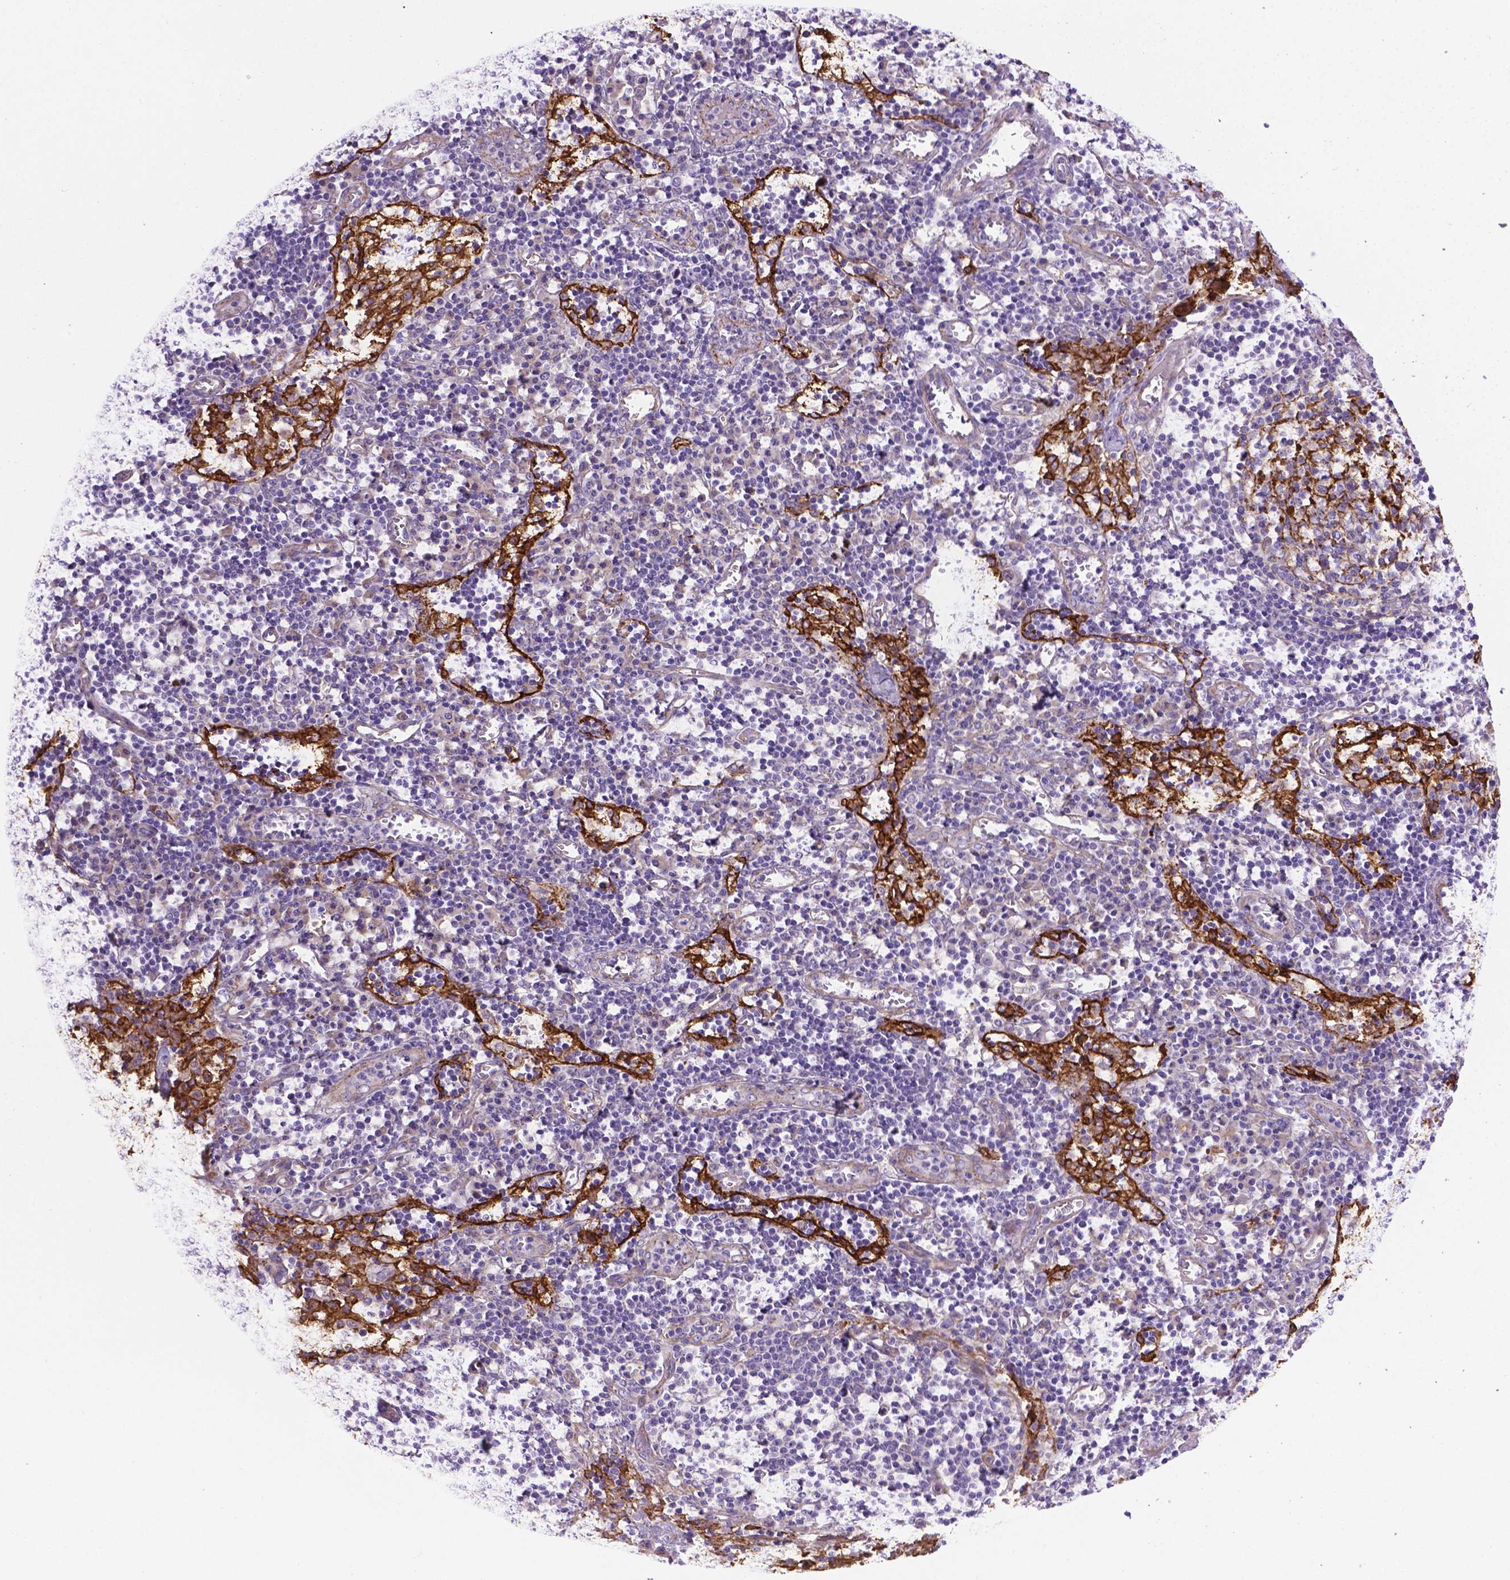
{"staining": {"intensity": "negative", "quantity": "none", "location": "none"}, "tissue": "lymph node", "cell_type": "Non-germinal center cells", "image_type": "normal", "snomed": [{"axis": "morphology", "description": "Normal tissue, NOS"}, {"axis": "topography", "description": "Lymph node"}], "caption": "High power microscopy photomicrograph of an immunohistochemistry (IHC) photomicrograph of normal lymph node, revealing no significant expression in non-germinal center cells. (Stains: DAB (3,3'-diaminobenzidine) immunohistochemistry (IHC) with hematoxylin counter stain, Microscopy: brightfield microscopy at high magnification).", "gene": "CCER2", "patient": {"sex": "male", "age": 62}}